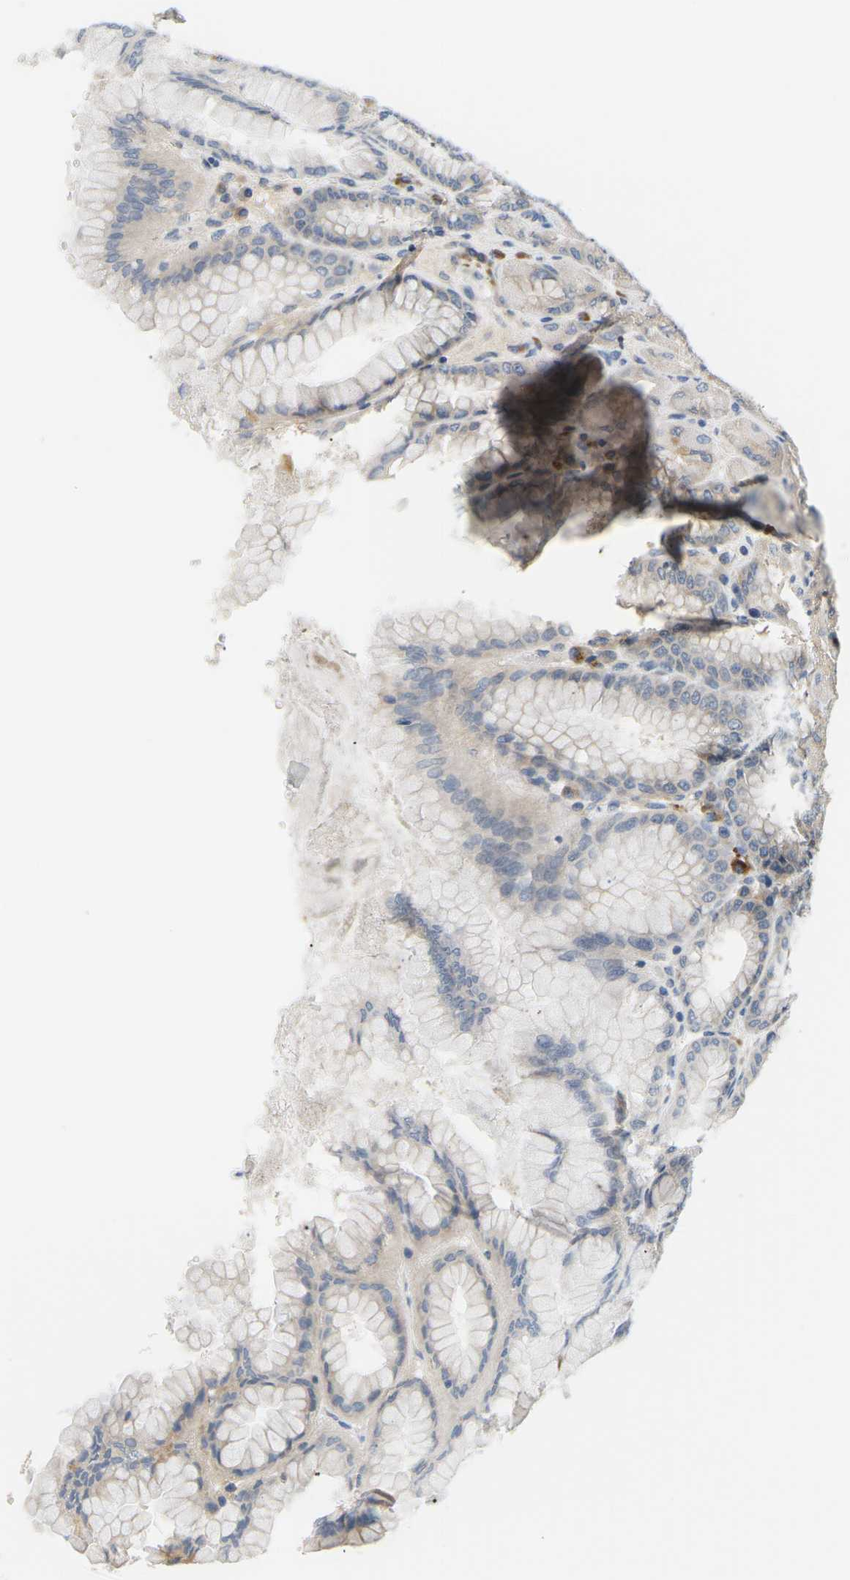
{"staining": {"intensity": "moderate", "quantity": "<25%", "location": "cytoplasmic/membranous"}, "tissue": "stomach", "cell_type": "Glandular cells", "image_type": "normal", "snomed": [{"axis": "morphology", "description": "Normal tissue, NOS"}, {"axis": "topography", "description": "Stomach, upper"}], "caption": "About <25% of glandular cells in normal human stomach demonstrate moderate cytoplasmic/membranous protein expression as visualized by brown immunohistochemical staining.", "gene": "EVA1C", "patient": {"sex": "female", "age": 56}}